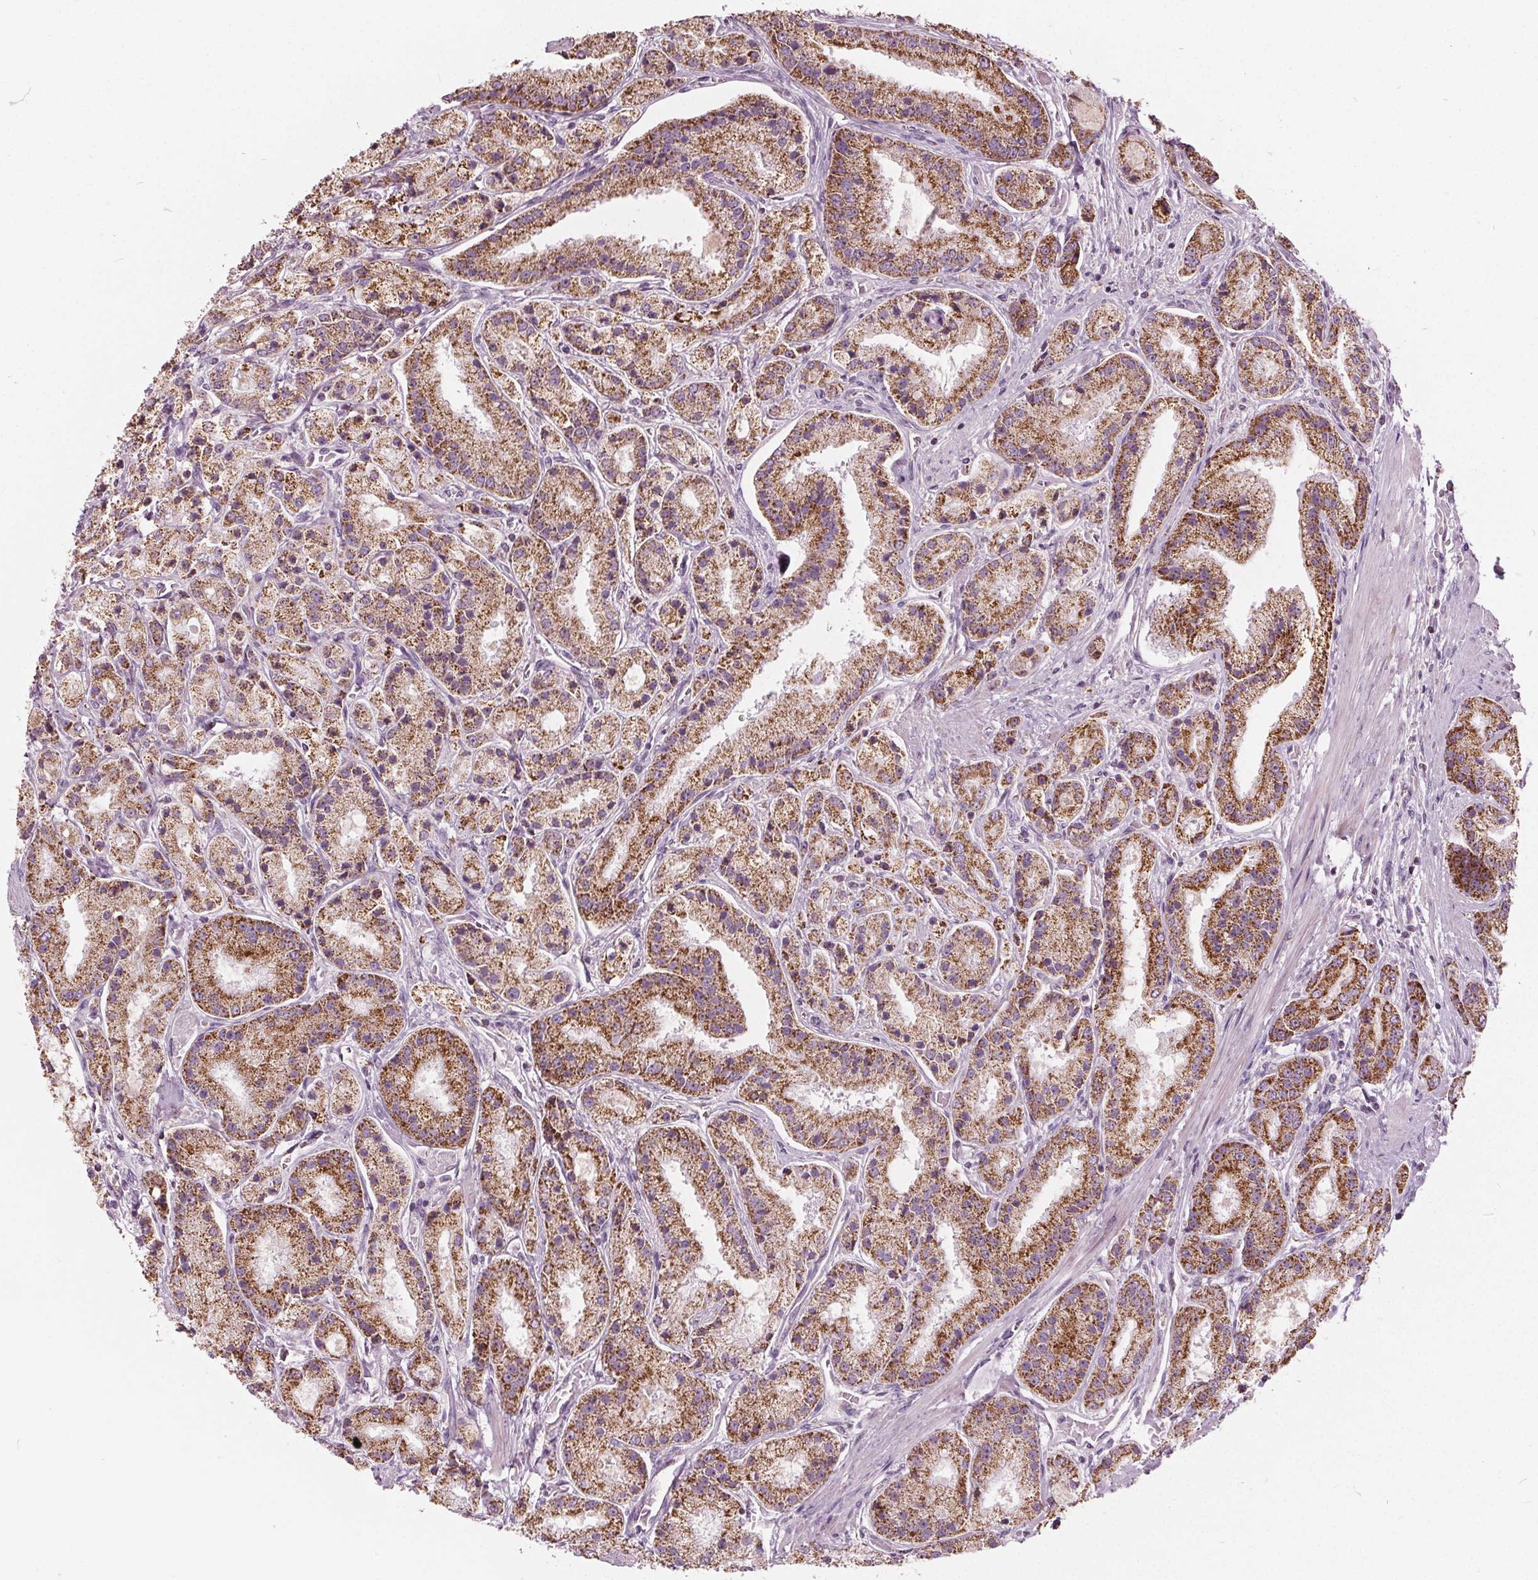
{"staining": {"intensity": "moderate", "quantity": ">75%", "location": "cytoplasmic/membranous"}, "tissue": "prostate cancer", "cell_type": "Tumor cells", "image_type": "cancer", "snomed": [{"axis": "morphology", "description": "Adenocarcinoma, High grade"}, {"axis": "topography", "description": "Prostate"}], "caption": "Human adenocarcinoma (high-grade) (prostate) stained for a protein (brown) exhibits moderate cytoplasmic/membranous positive staining in approximately >75% of tumor cells.", "gene": "ECI2", "patient": {"sex": "male", "age": 67}}